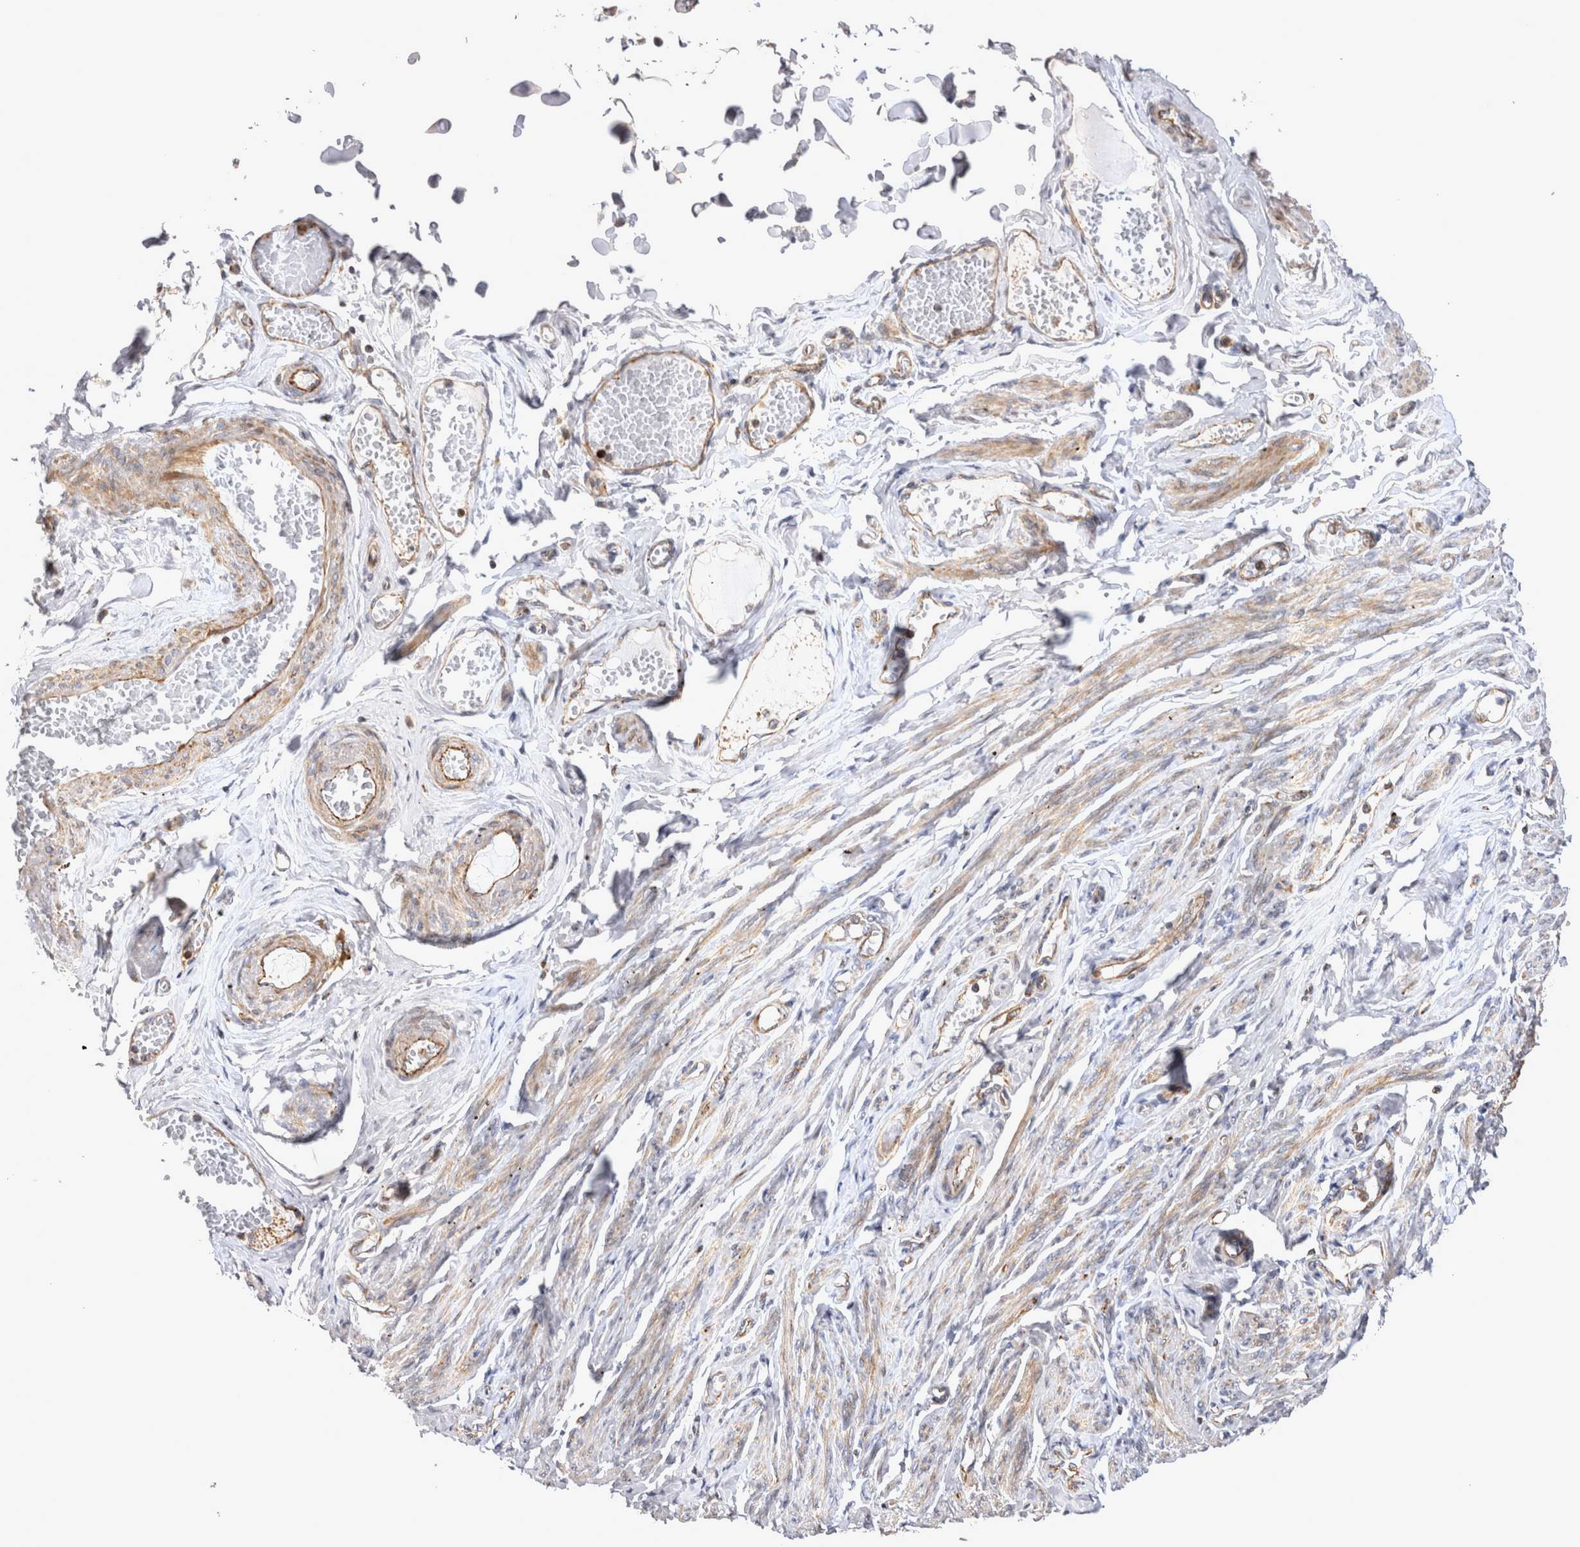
{"staining": {"intensity": "negative", "quantity": "none", "location": "none"}, "tissue": "adipose tissue", "cell_type": "Adipocytes", "image_type": "normal", "snomed": [{"axis": "morphology", "description": "Normal tissue, NOS"}, {"axis": "topography", "description": "Vascular tissue"}, {"axis": "topography", "description": "Fallopian tube"}, {"axis": "topography", "description": "Ovary"}], "caption": "IHC histopathology image of benign human adipose tissue stained for a protein (brown), which exhibits no expression in adipocytes.", "gene": "TSPOAP1", "patient": {"sex": "female", "age": 67}}